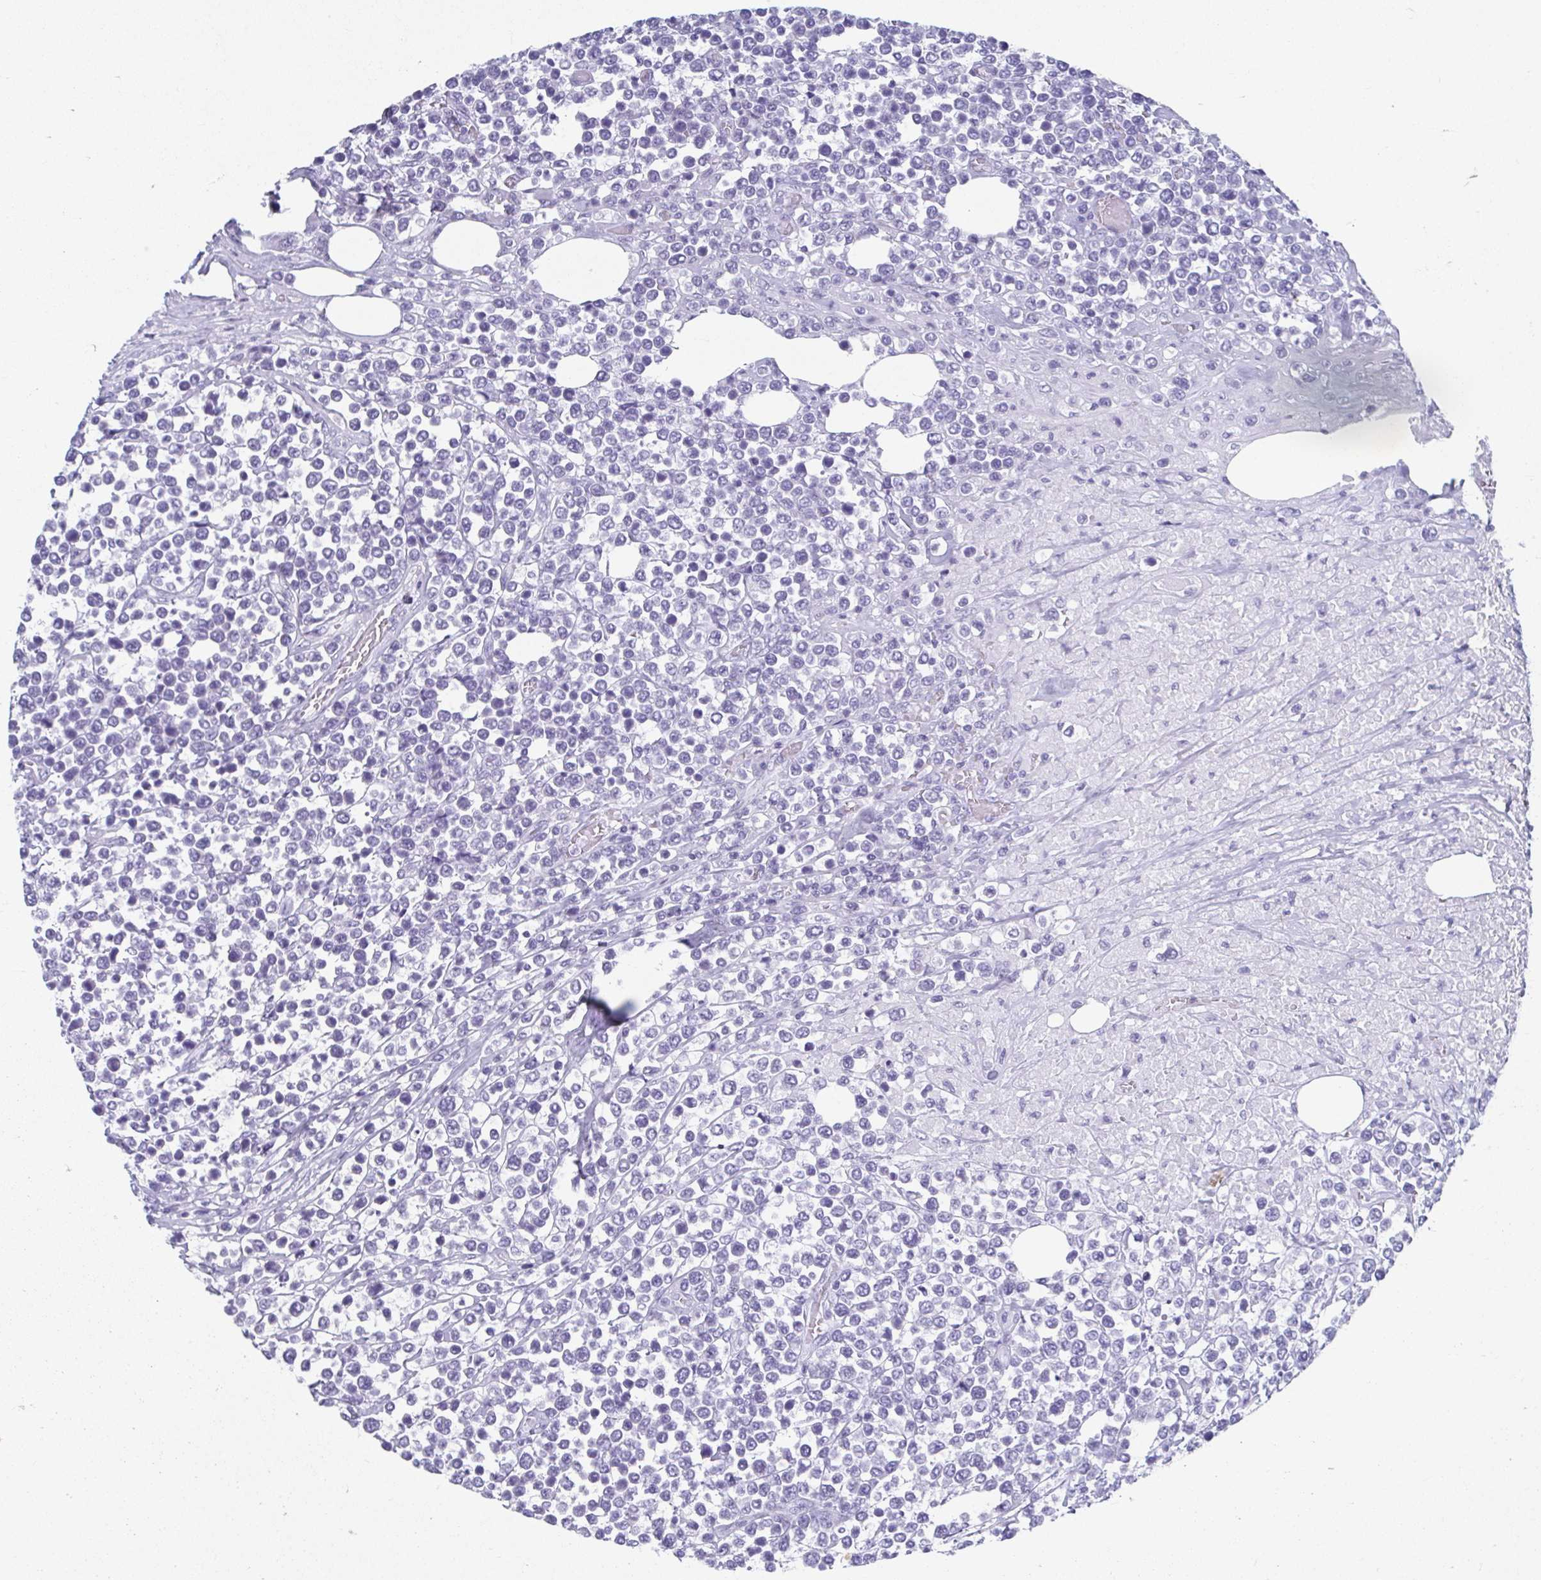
{"staining": {"intensity": "negative", "quantity": "none", "location": "none"}, "tissue": "lymphoma", "cell_type": "Tumor cells", "image_type": "cancer", "snomed": [{"axis": "morphology", "description": "Malignant lymphoma, non-Hodgkin's type, High grade"}, {"axis": "topography", "description": "Soft tissue"}], "caption": "DAB (3,3'-diaminobenzidine) immunohistochemical staining of lymphoma displays no significant expression in tumor cells. (Brightfield microscopy of DAB immunohistochemistry (IHC) at high magnification).", "gene": "GHRL", "patient": {"sex": "female", "age": 56}}